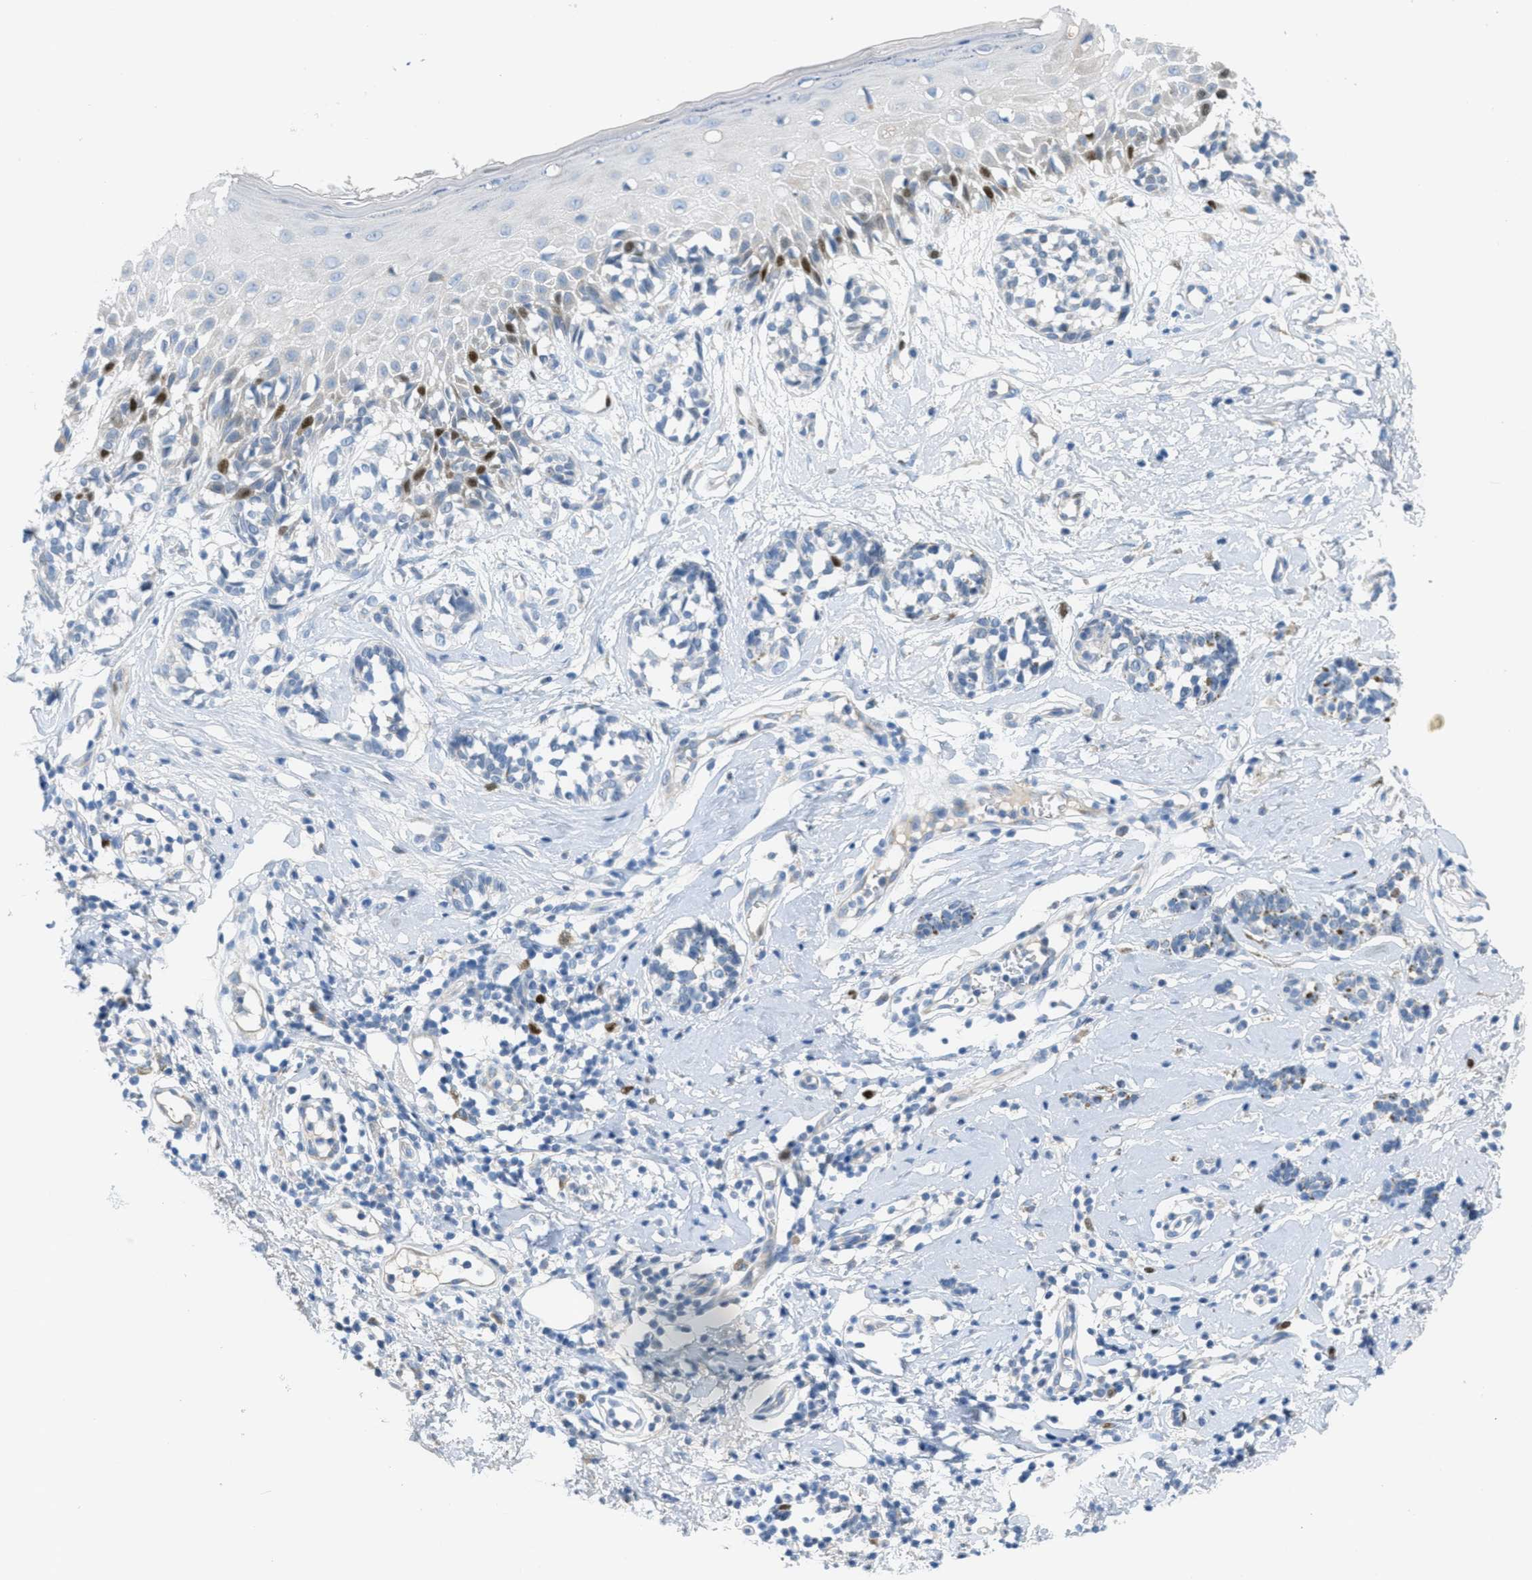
{"staining": {"intensity": "negative", "quantity": "none", "location": "none"}, "tissue": "melanoma", "cell_type": "Tumor cells", "image_type": "cancer", "snomed": [{"axis": "morphology", "description": "Malignant melanoma, NOS"}, {"axis": "topography", "description": "Skin"}], "caption": "The image displays no significant expression in tumor cells of melanoma.", "gene": "ORC6", "patient": {"sex": "male", "age": 64}}